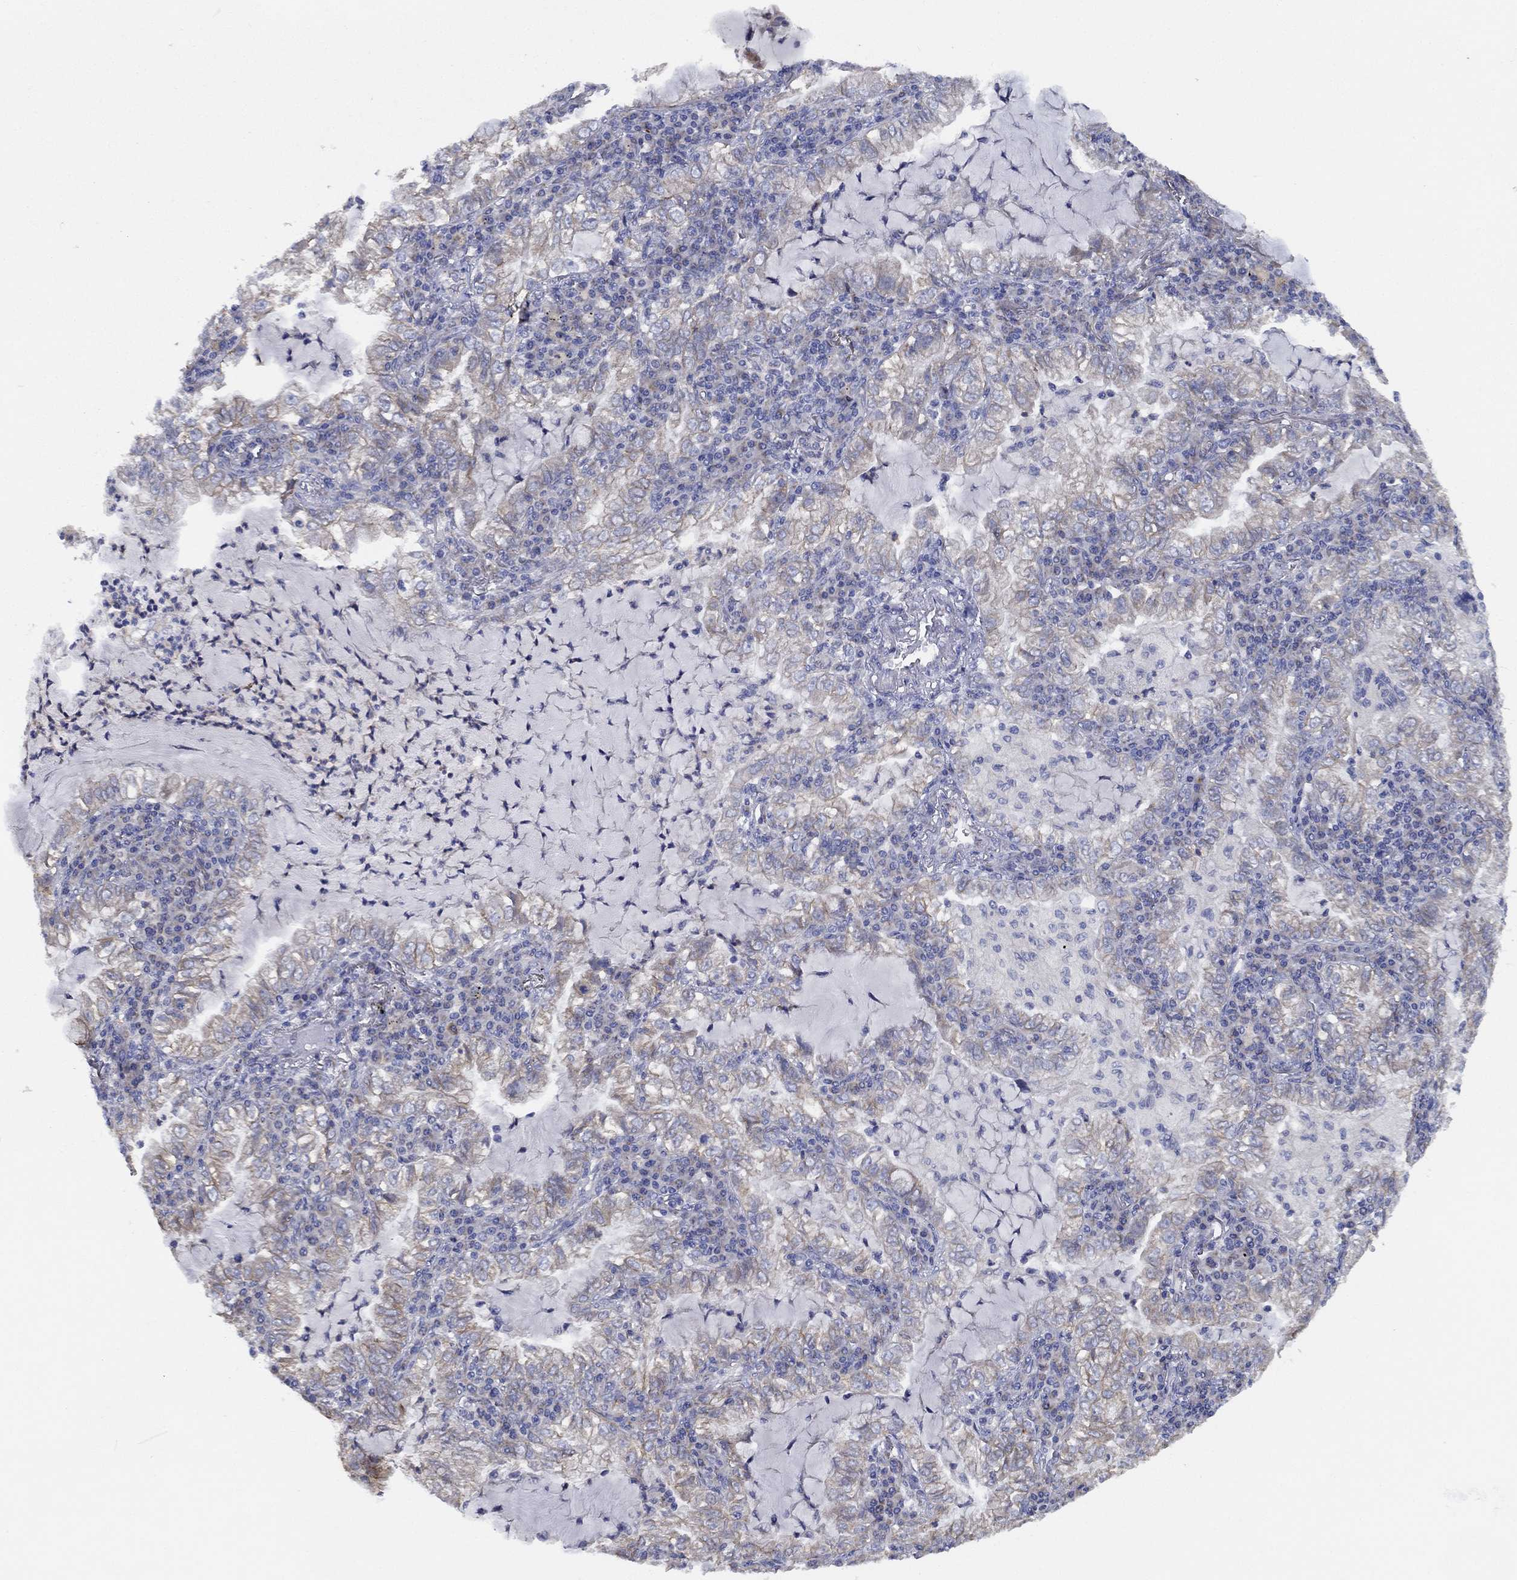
{"staining": {"intensity": "weak", "quantity": ">75%", "location": "cytoplasmic/membranous"}, "tissue": "lung cancer", "cell_type": "Tumor cells", "image_type": "cancer", "snomed": [{"axis": "morphology", "description": "Adenocarcinoma, NOS"}, {"axis": "topography", "description": "Lung"}], "caption": "Immunohistochemical staining of human lung cancer exhibits low levels of weak cytoplasmic/membranous expression in about >75% of tumor cells. (DAB = brown stain, brightfield microscopy at high magnification).", "gene": "ZNF223", "patient": {"sex": "female", "age": 73}}